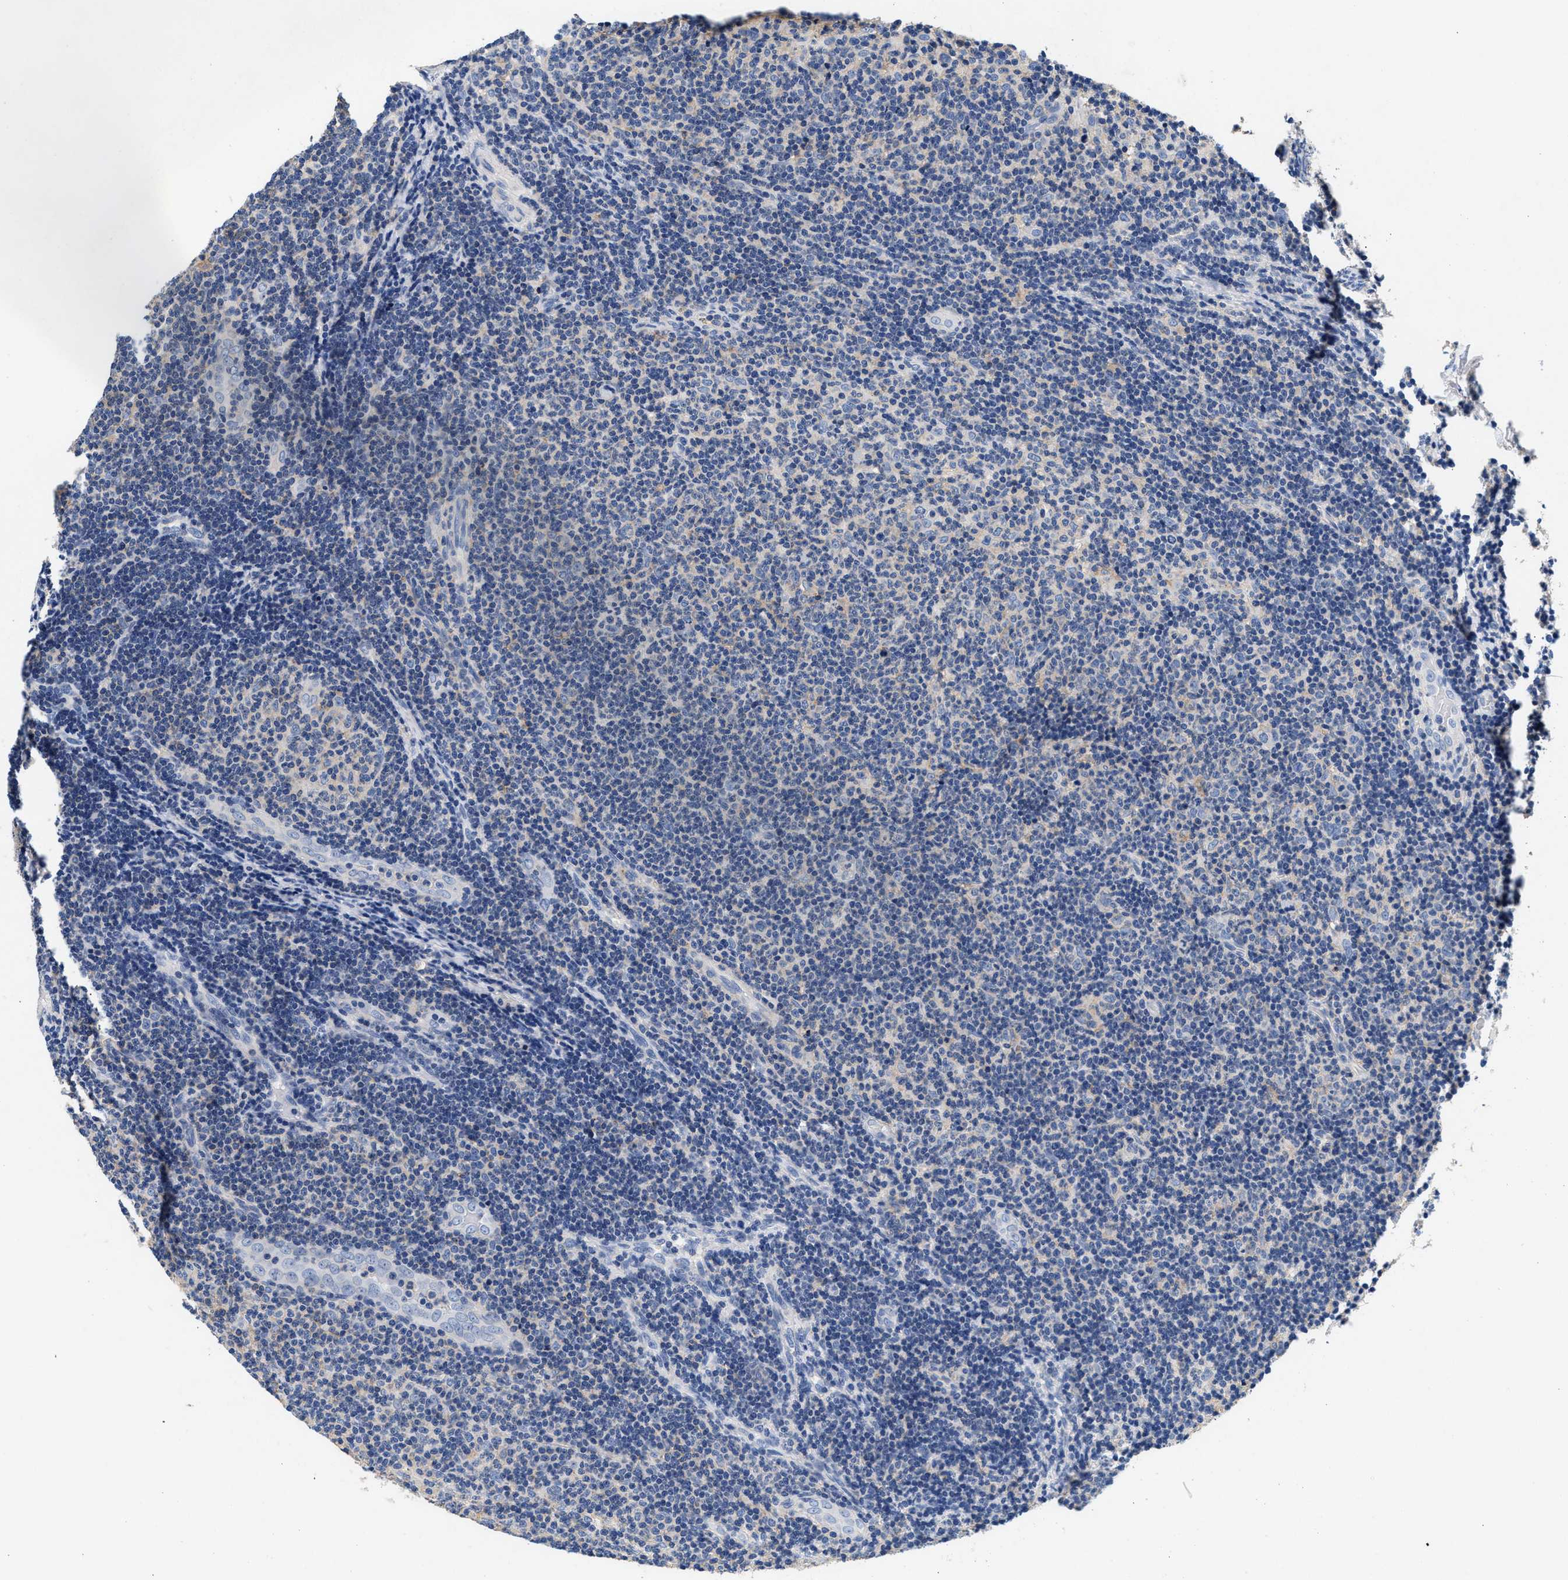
{"staining": {"intensity": "negative", "quantity": "none", "location": "none"}, "tissue": "lymphoma", "cell_type": "Tumor cells", "image_type": "cancer", "snomed": [{"axis": "morphology", "description": "Malignant lymphoma, non-Hodgkin's type, Low grade"}, {"axis": "topography", "description": "Lymph node"}], "caption": "Tumor cells are negative for brown protein staining in malignant lymphoma, non-Hodgkin's type (low-grade).", "gene": "GNAI3", "patient": {"sex": "male", "age": 83}}